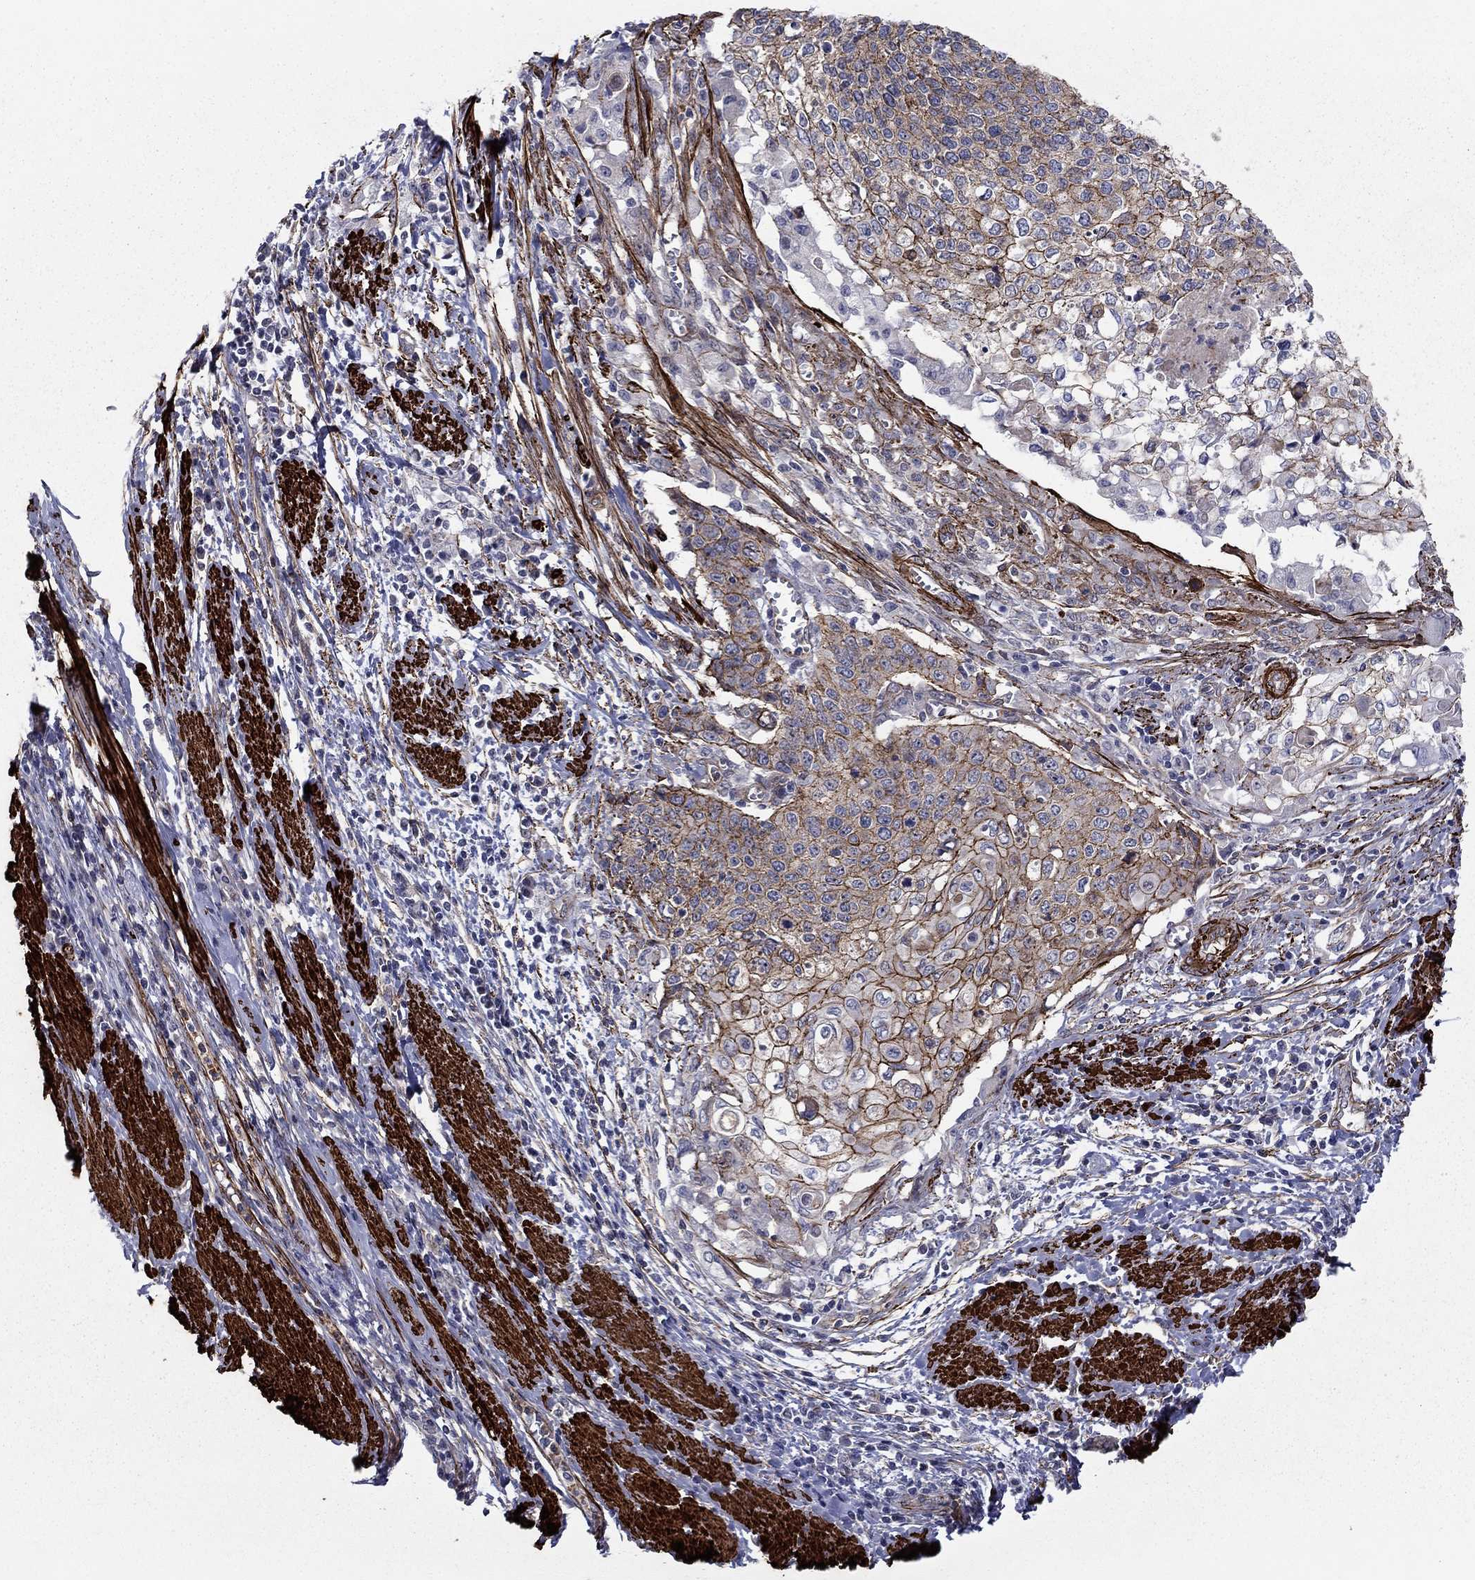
{"staining": {"intensity": "strong", "quantity": ">75%", "location": "cytoplasmic/membranous"}, "tissue": "cervical cancer", "cell_type": "Tumor cells", "image_type": "cancer", "snomed": [{"axis": "morphology", "description": "Squamous cell carcinoma, NOS"}, {"axis": "topography", "description": "Cervix"}], "caption": "DAB (3,3'-diaminobenzidine) immunohistochemical staining of cervical cancer reveals strong cytoplasmic/membranous protein expression in approximately >75% of tumor cells.", "gene": "KRBA1", "patient": {"sex": "female", "age": 39}}